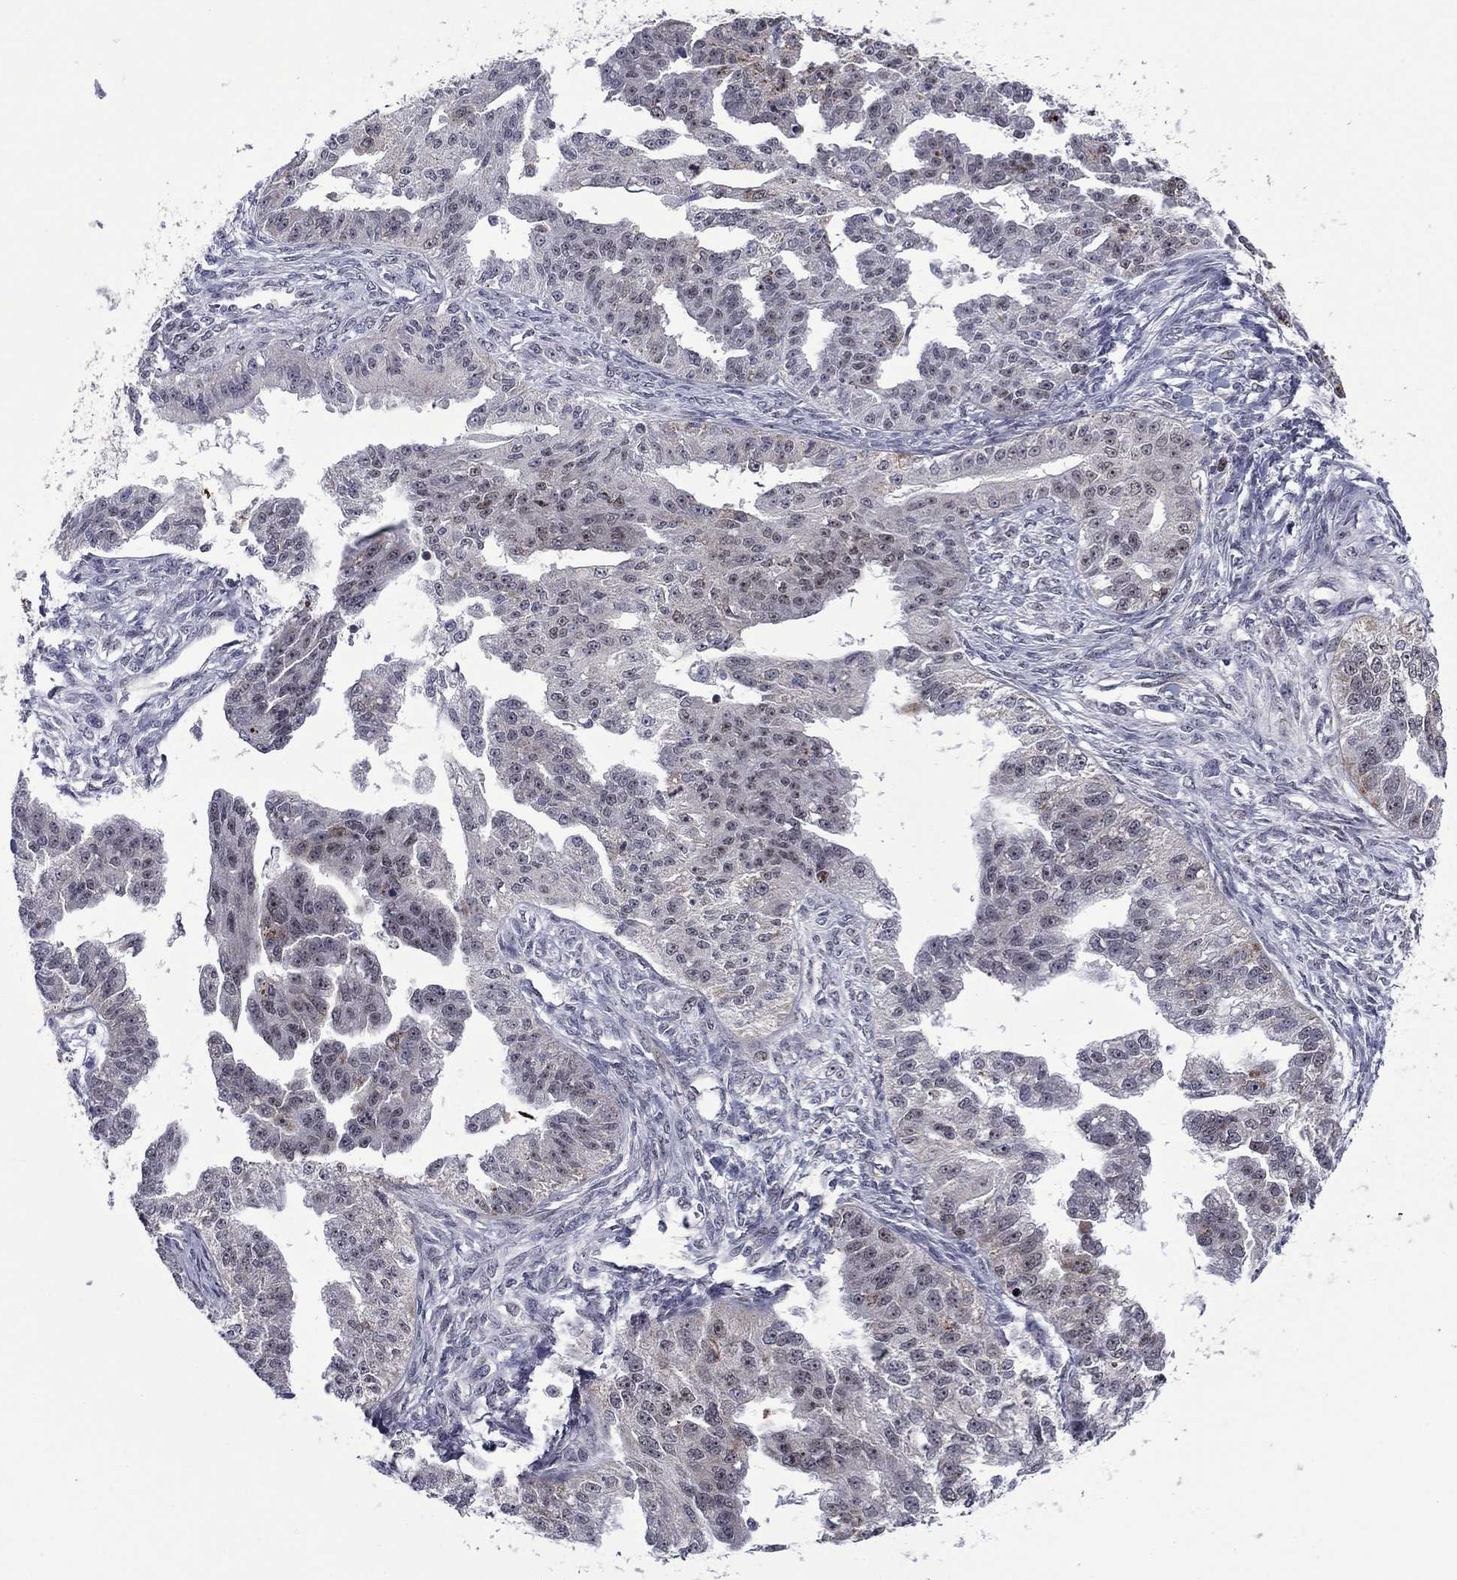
{"staining": {"intensity": "negative", "quantity": "none", "location": "none"}, "tissue": "ovarian cancer", "cell_type": "Tumor cells", "image_type": "cancer", "snomed": [{"axis": "morphology", "description": "Cystadenocarcinoma, serous, NOS"}, {"axis": "topography", "description": "Ovary"}], "caption": "Photomicrograph shows no significant protein positivity in tumor cells of ovarian cancer.", "gene": "SURF2", "patient": {"sex": "female", "age": 58}}